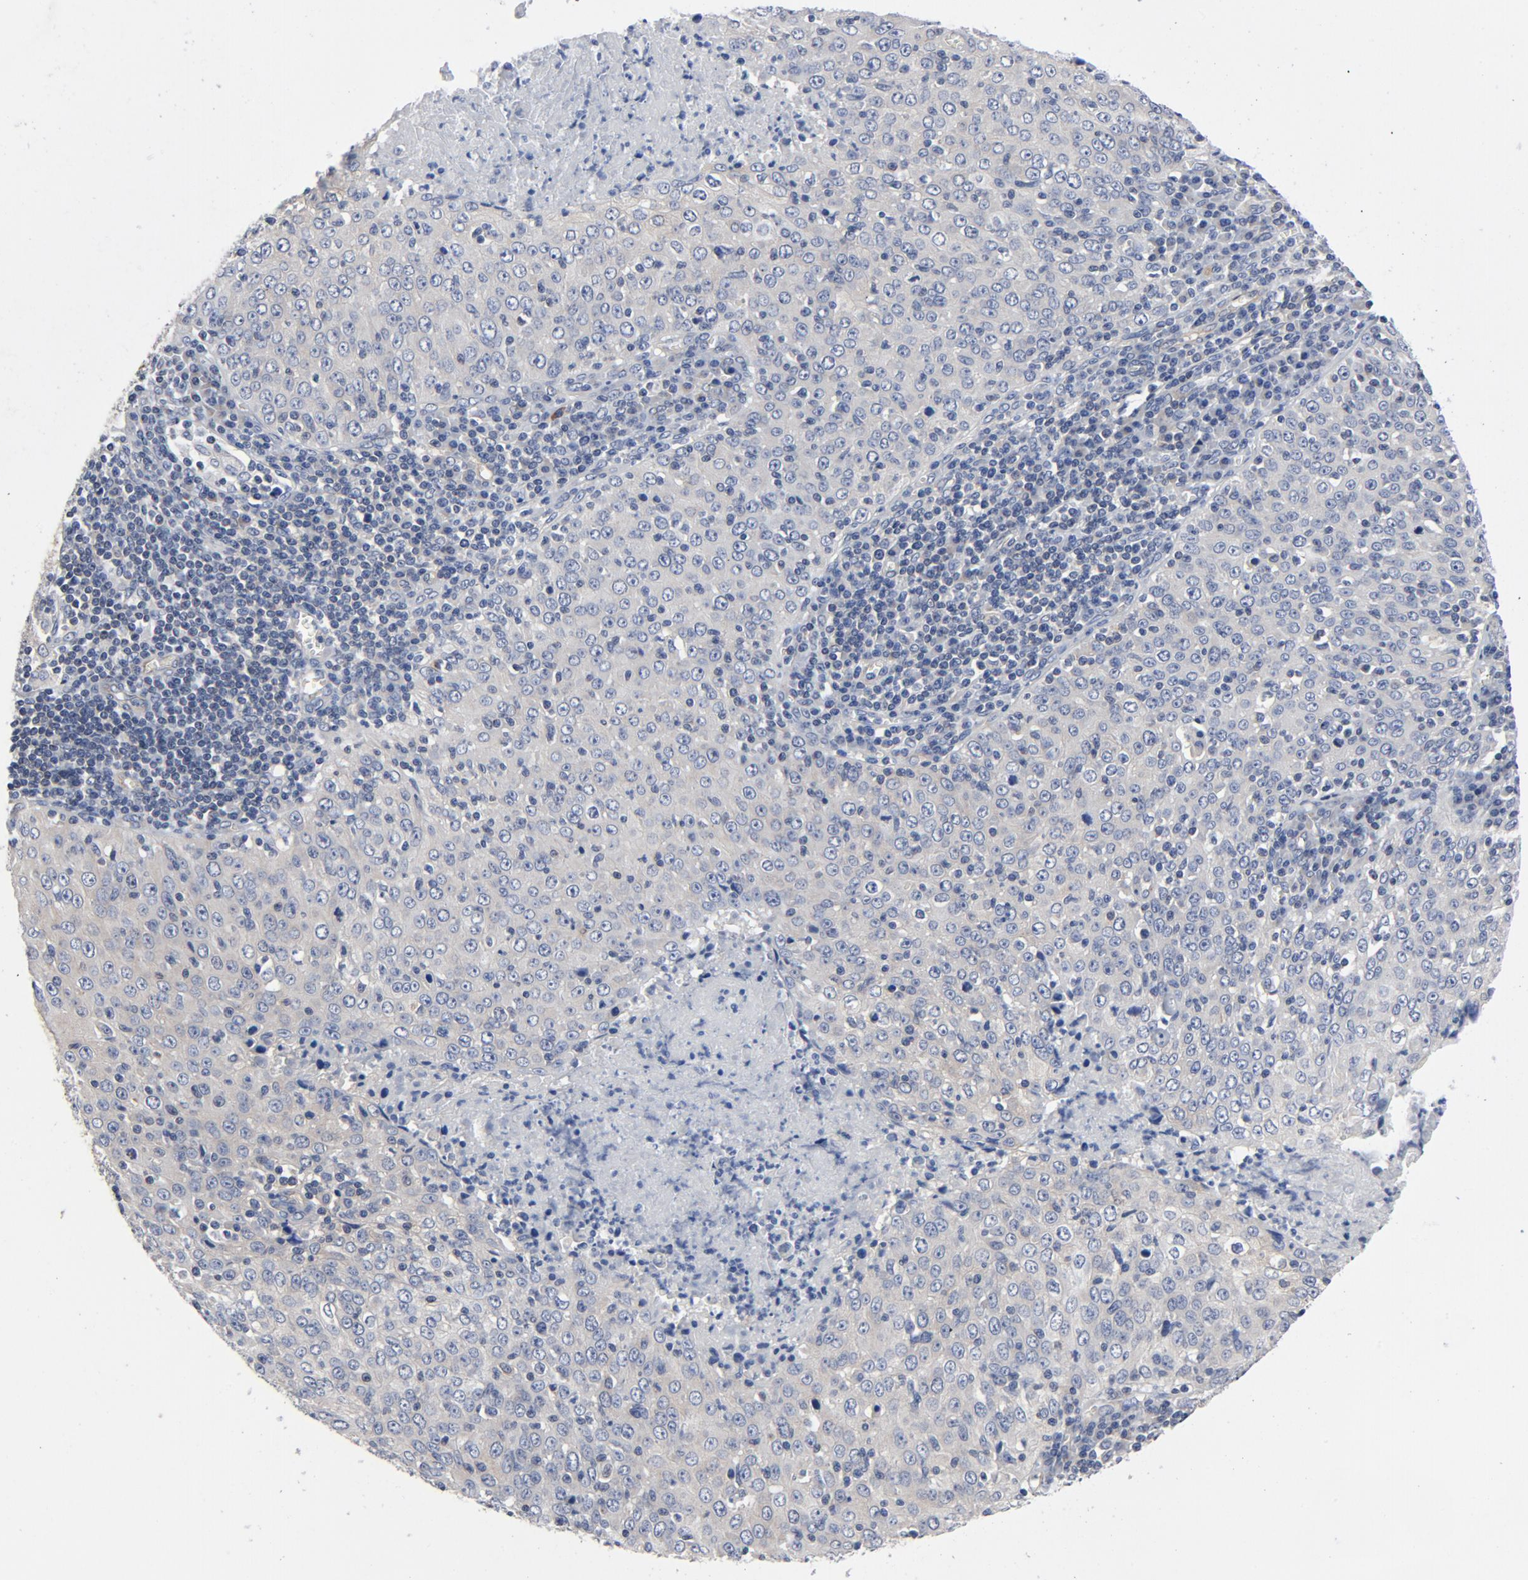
{"staining": {"intensity": "weak", "quantity": "<25%", "location": "cytoplasmic/membranous"}, "tissue": "cervical cancer", "cell_type": "Tumor cells", "image_type": "cancer", "snomed": [{"axis": "morphology", "description": "Squamous cell carcinoma, NOS"}, {"axis": "topography", "description": "Cervix"}], "caption": "This is an immunohistochemistry (IHC) histopathology image of squamous cell carcinoma (cervical). There is no staining in tumor cells.", "gene": "DYNLT3", "patient": {"sex": "female", "age": 27}}